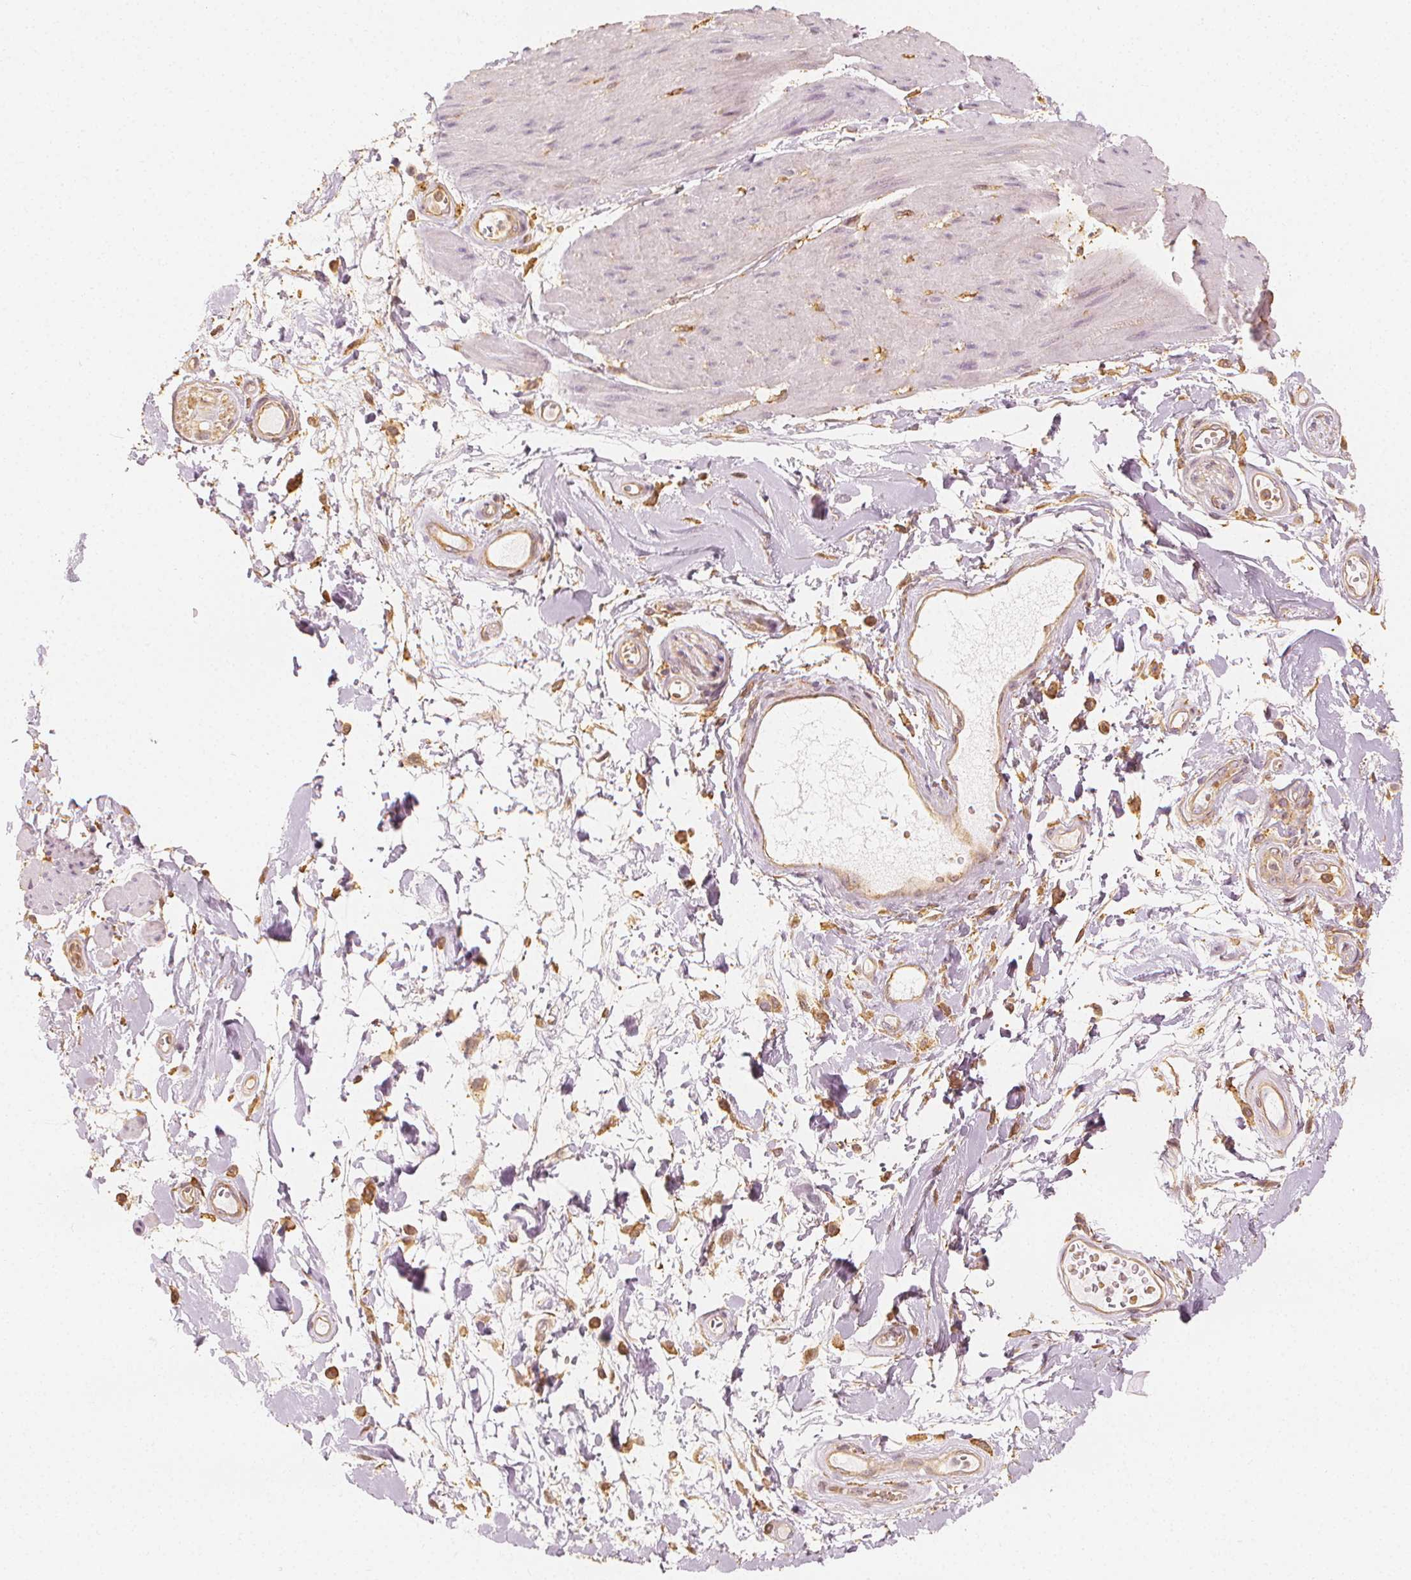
{"staining": {"intensity": "weak", "quantity": ">75%", "location": "cytoplasmic/membranous"}, "tissue": "adipose tissue", "cell_type": "Adipocytes", "image_type": "normal", "snomed": [{"axis": "morphology", "description": "Normal tissue, NOS"}, {"axis": "topography", "description": "Urinary bladder"}, {"axis": "topography", "description": "Peripheral nerve tissue"}], "caption": "Adipose tissue stained with DAB immunohistochemistry (IHC) demonstrates low levels of weak cytoplasmic/membranous expression in approximately >75% of adipocytes.", "gene": "ARHGAP26", "patient": {"sex": "female", "age": 60}}